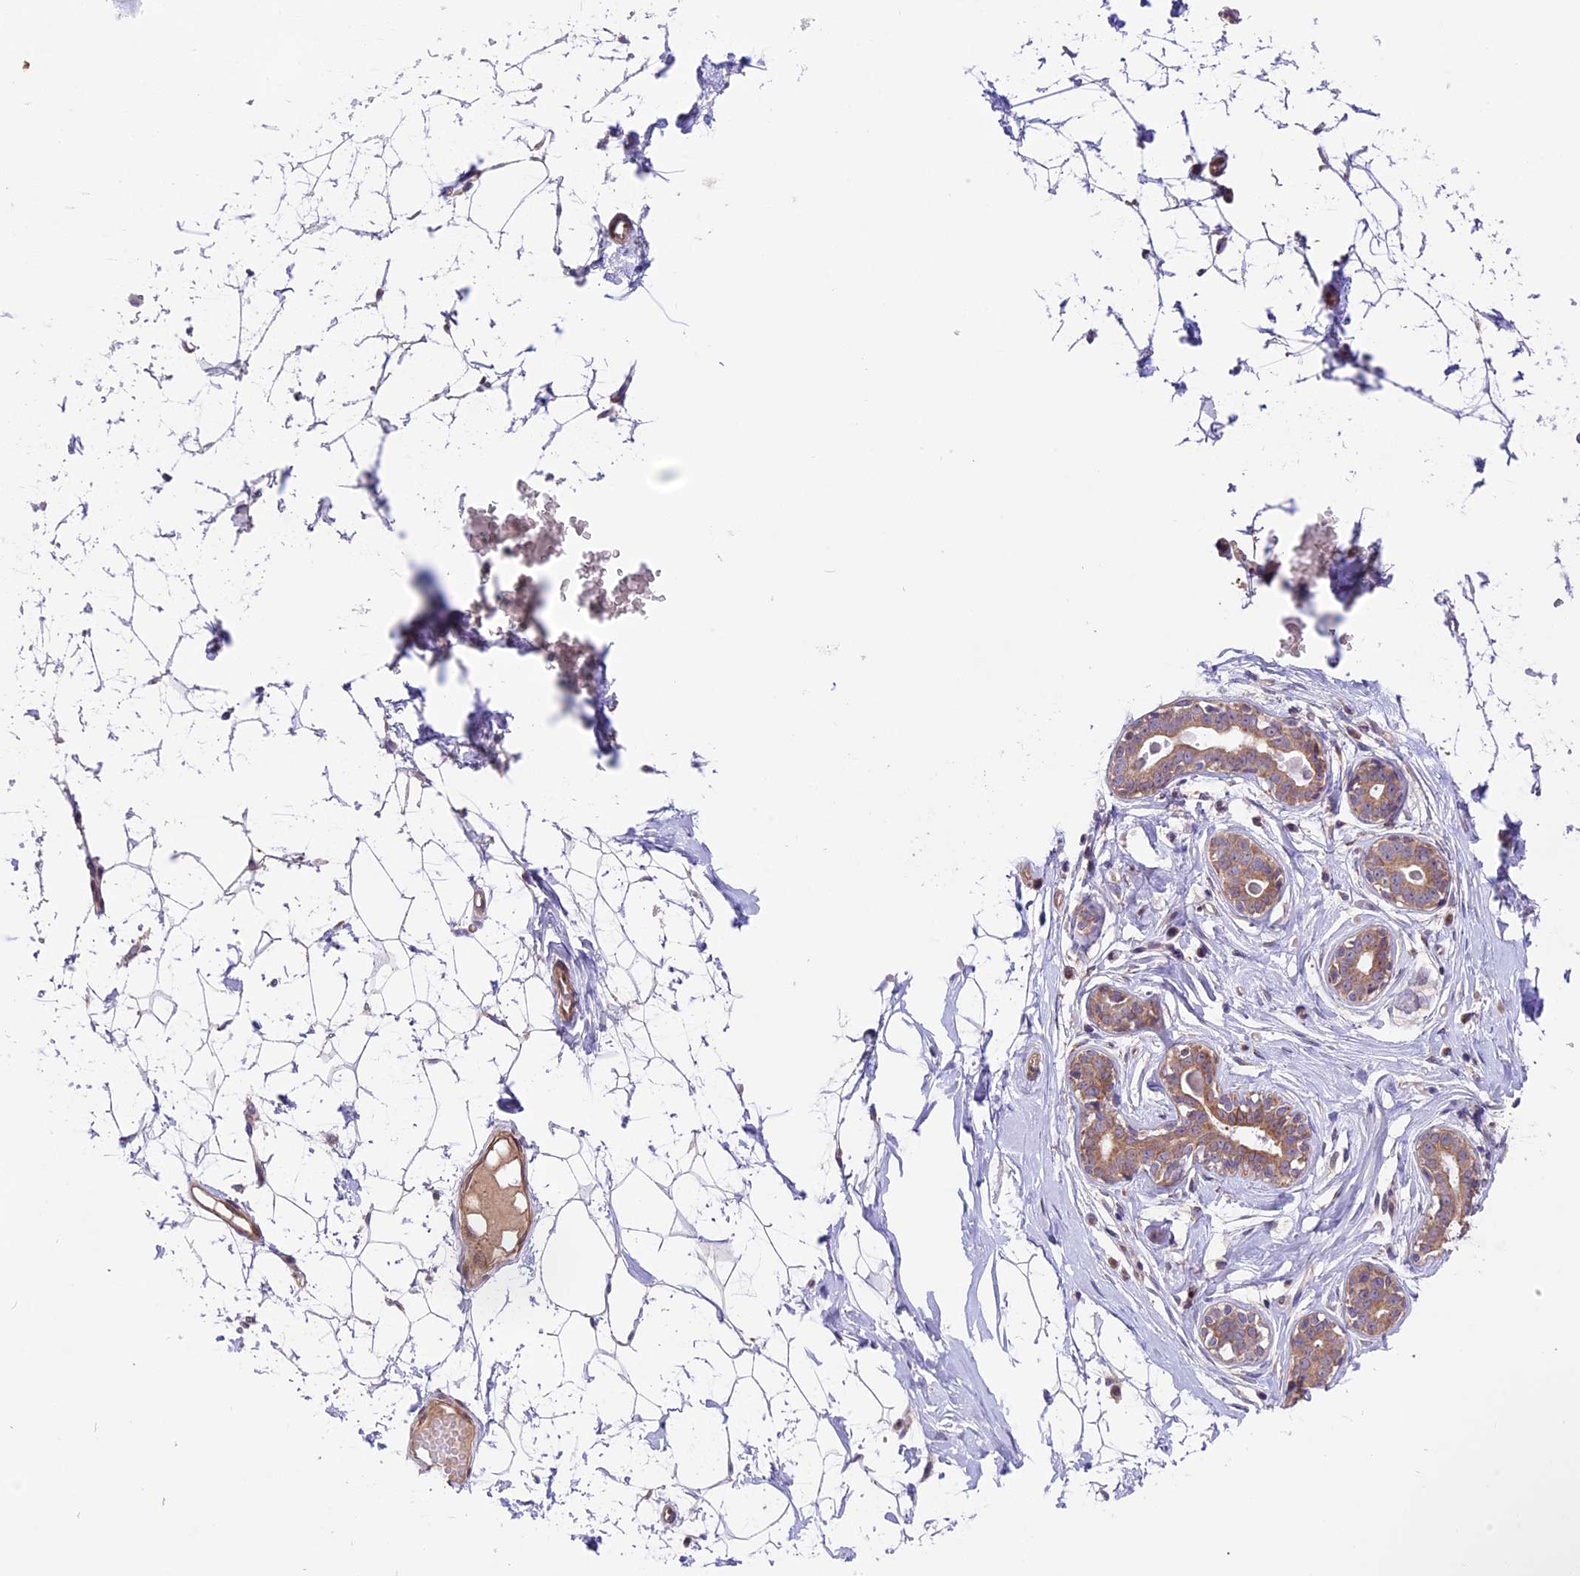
{"staining": {"intensity": "negative", "quantity": "none", "location": "none"}, "tissue": "breast", "cell_type": "Adipocytes", "image_type": "normal", "snomed": [{"axis": "morphology", "description": "Normal tissue, NOS"}, {"axis": "morphology", "description": "Adenoma, NOS"}, {"axis": "topography", "description": "Breast"}], "caption": "The photomicrograph reveals no significant staining in adipocytes of breast.", "gene": "COG8", "patient": {"sex": "female", "age": 23}}